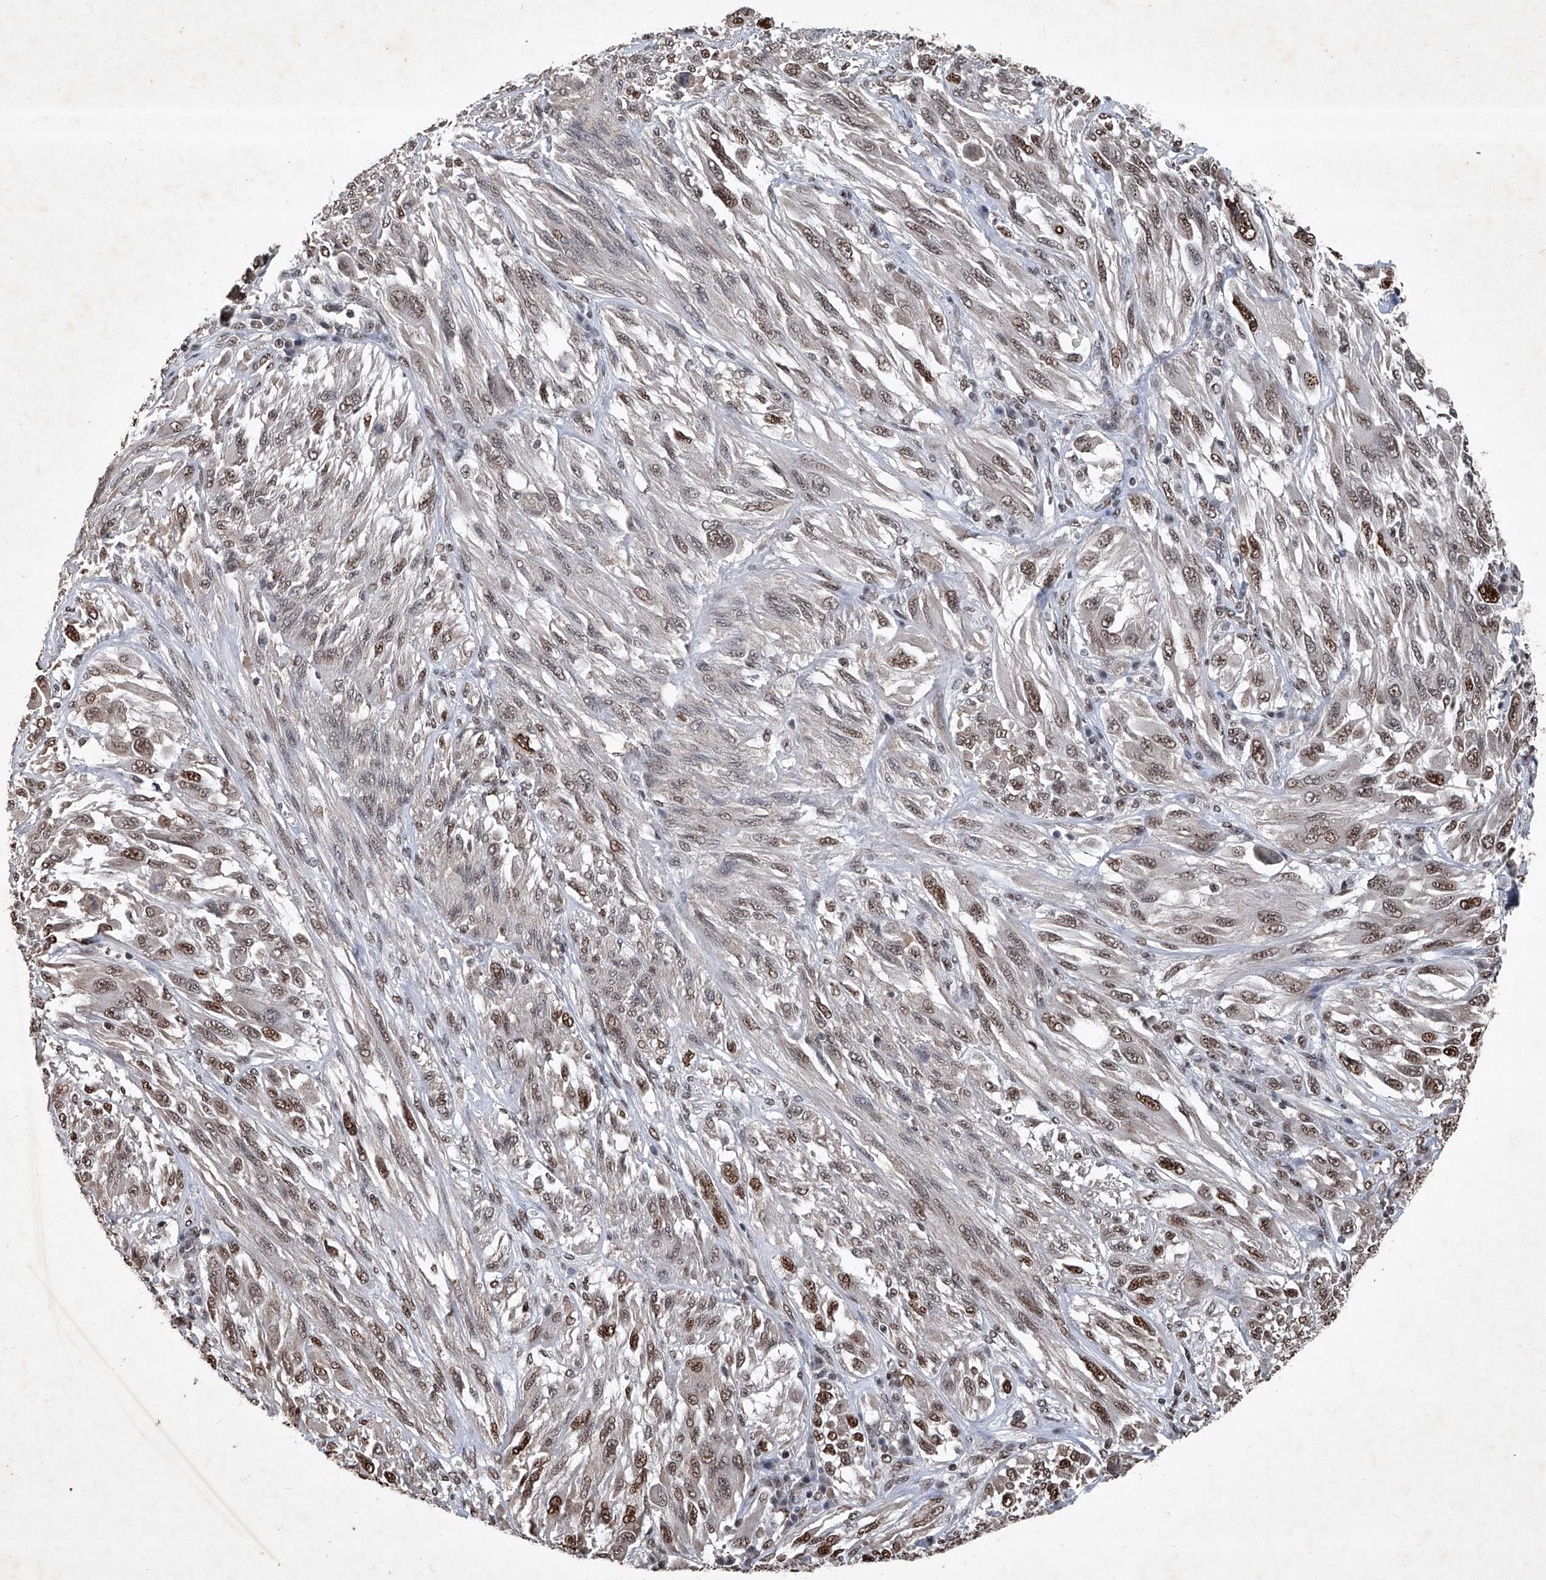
{"staining": {"intensity": "moderate", "quantity": "25%-75%", "location": "nuclear"}, "tissue": "melanoma", "cell_type": "Tumor cells", "image_type": "cancer", "snomed": [{"axis": "morphology", "description": "Malignant melanoma, NOS"}, {"axis": "topography", "description": "Skin"}], "caption": "A brown stain highlights moderate nuclear expression of a protein in malignant melanoma tumor cells.", "gene": "DDX39B", "patient": {"sex": "female", "age": 91}}